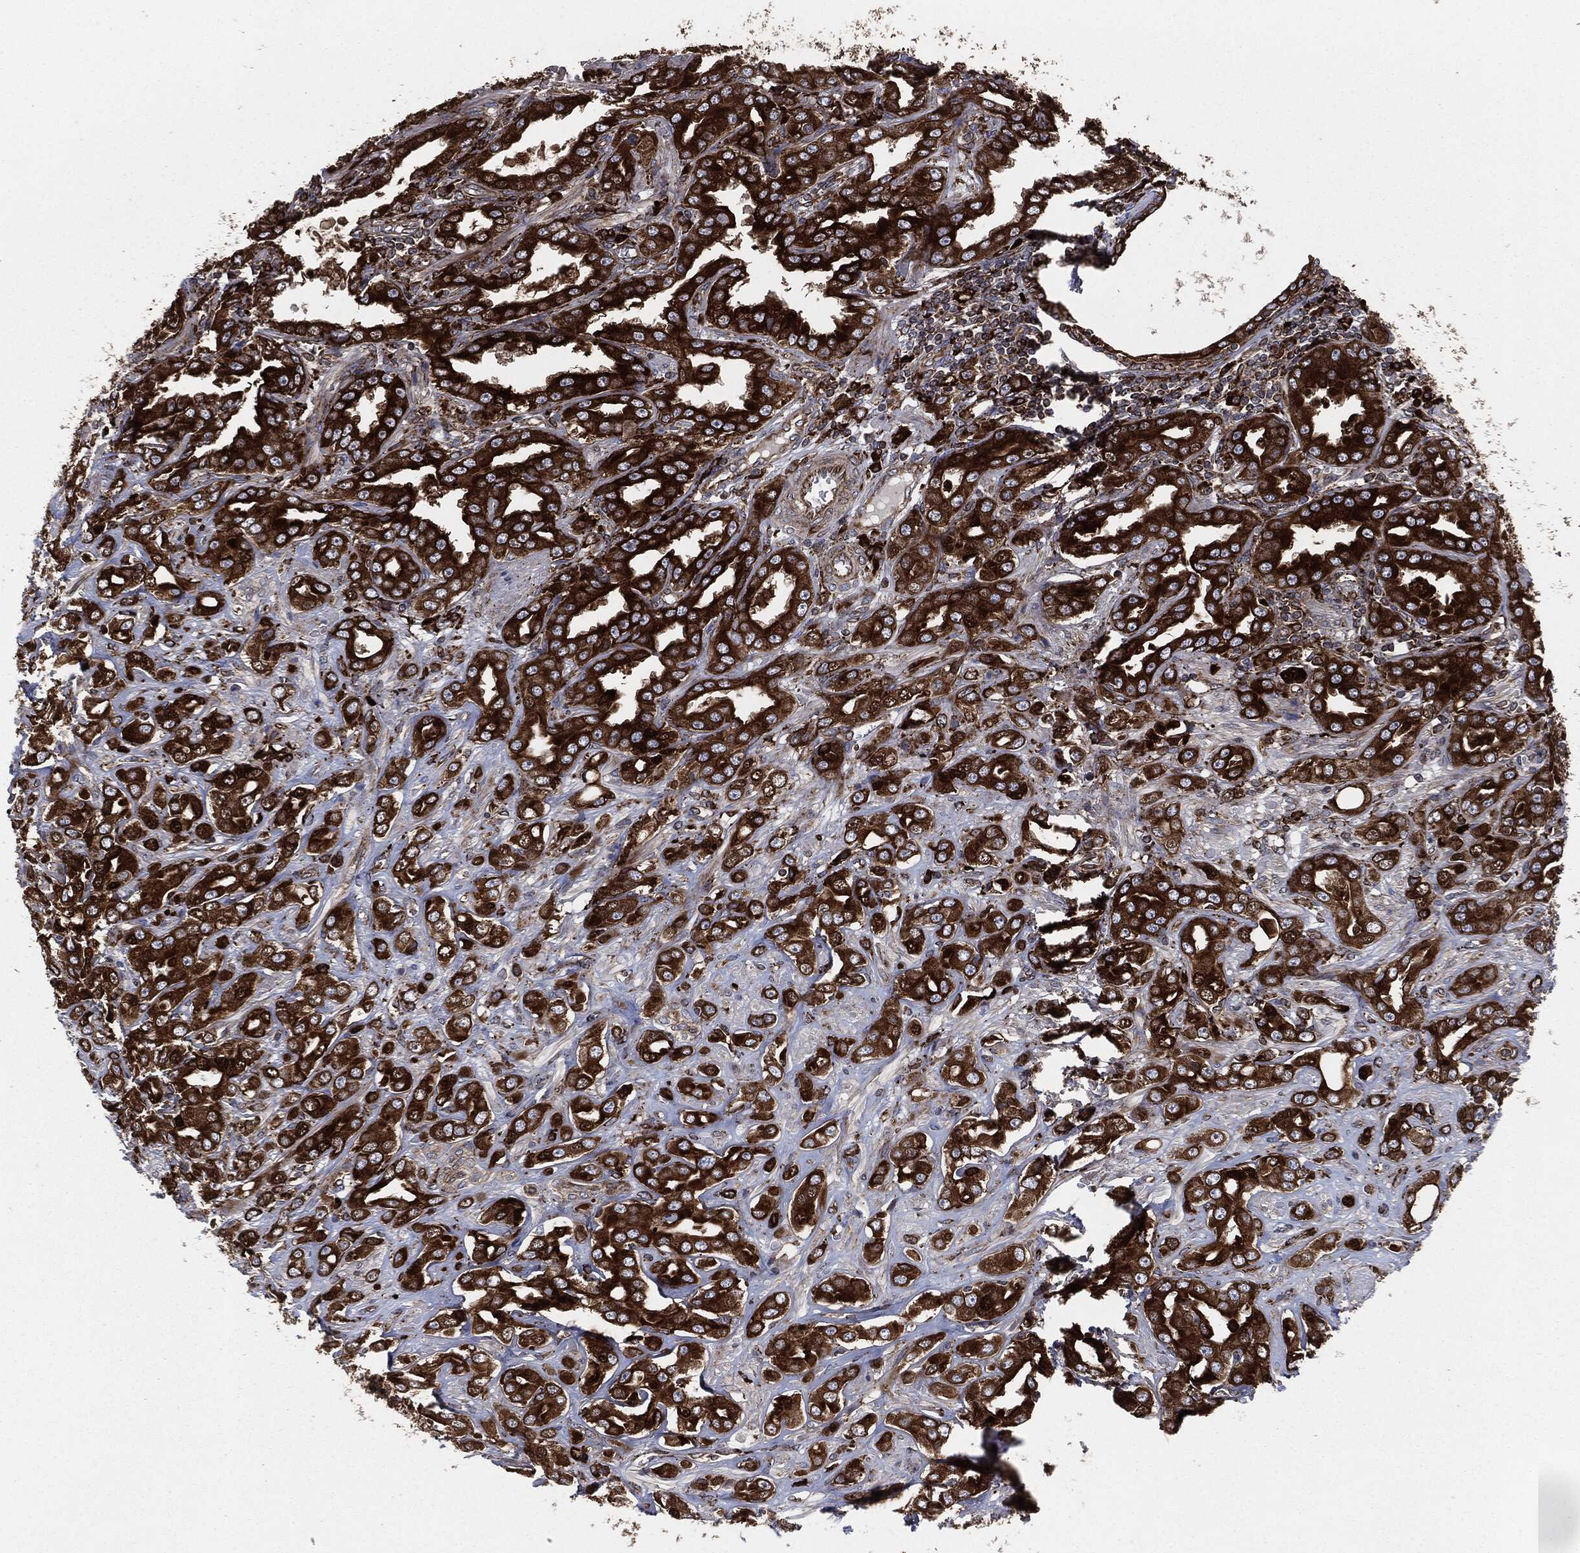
{"staining": {"intensity": "strong", "quantity": ">75%", "location": "cytoplasmic/membranous"}, "tissue": "prostate cancer", "cell_type": "Tumor cells", "image_type": "cancer", "snomed": [{"axis": "morphology", "description": "Adenocarcinoma, NOS"}, {"axis": "topography", "description": "Prostate and seminal vesicle, NOS"}, {"axis": "topography", "description": "Prostate"}], "caption": "Prostate cancer stained with DAB immunohistochemistry (IHC) shows high levels of strong cytoplasmic/membranous expression in about >75% of tumor cells.", "gene": "CALR", "patient": {"sex": "male", "age": 69}}